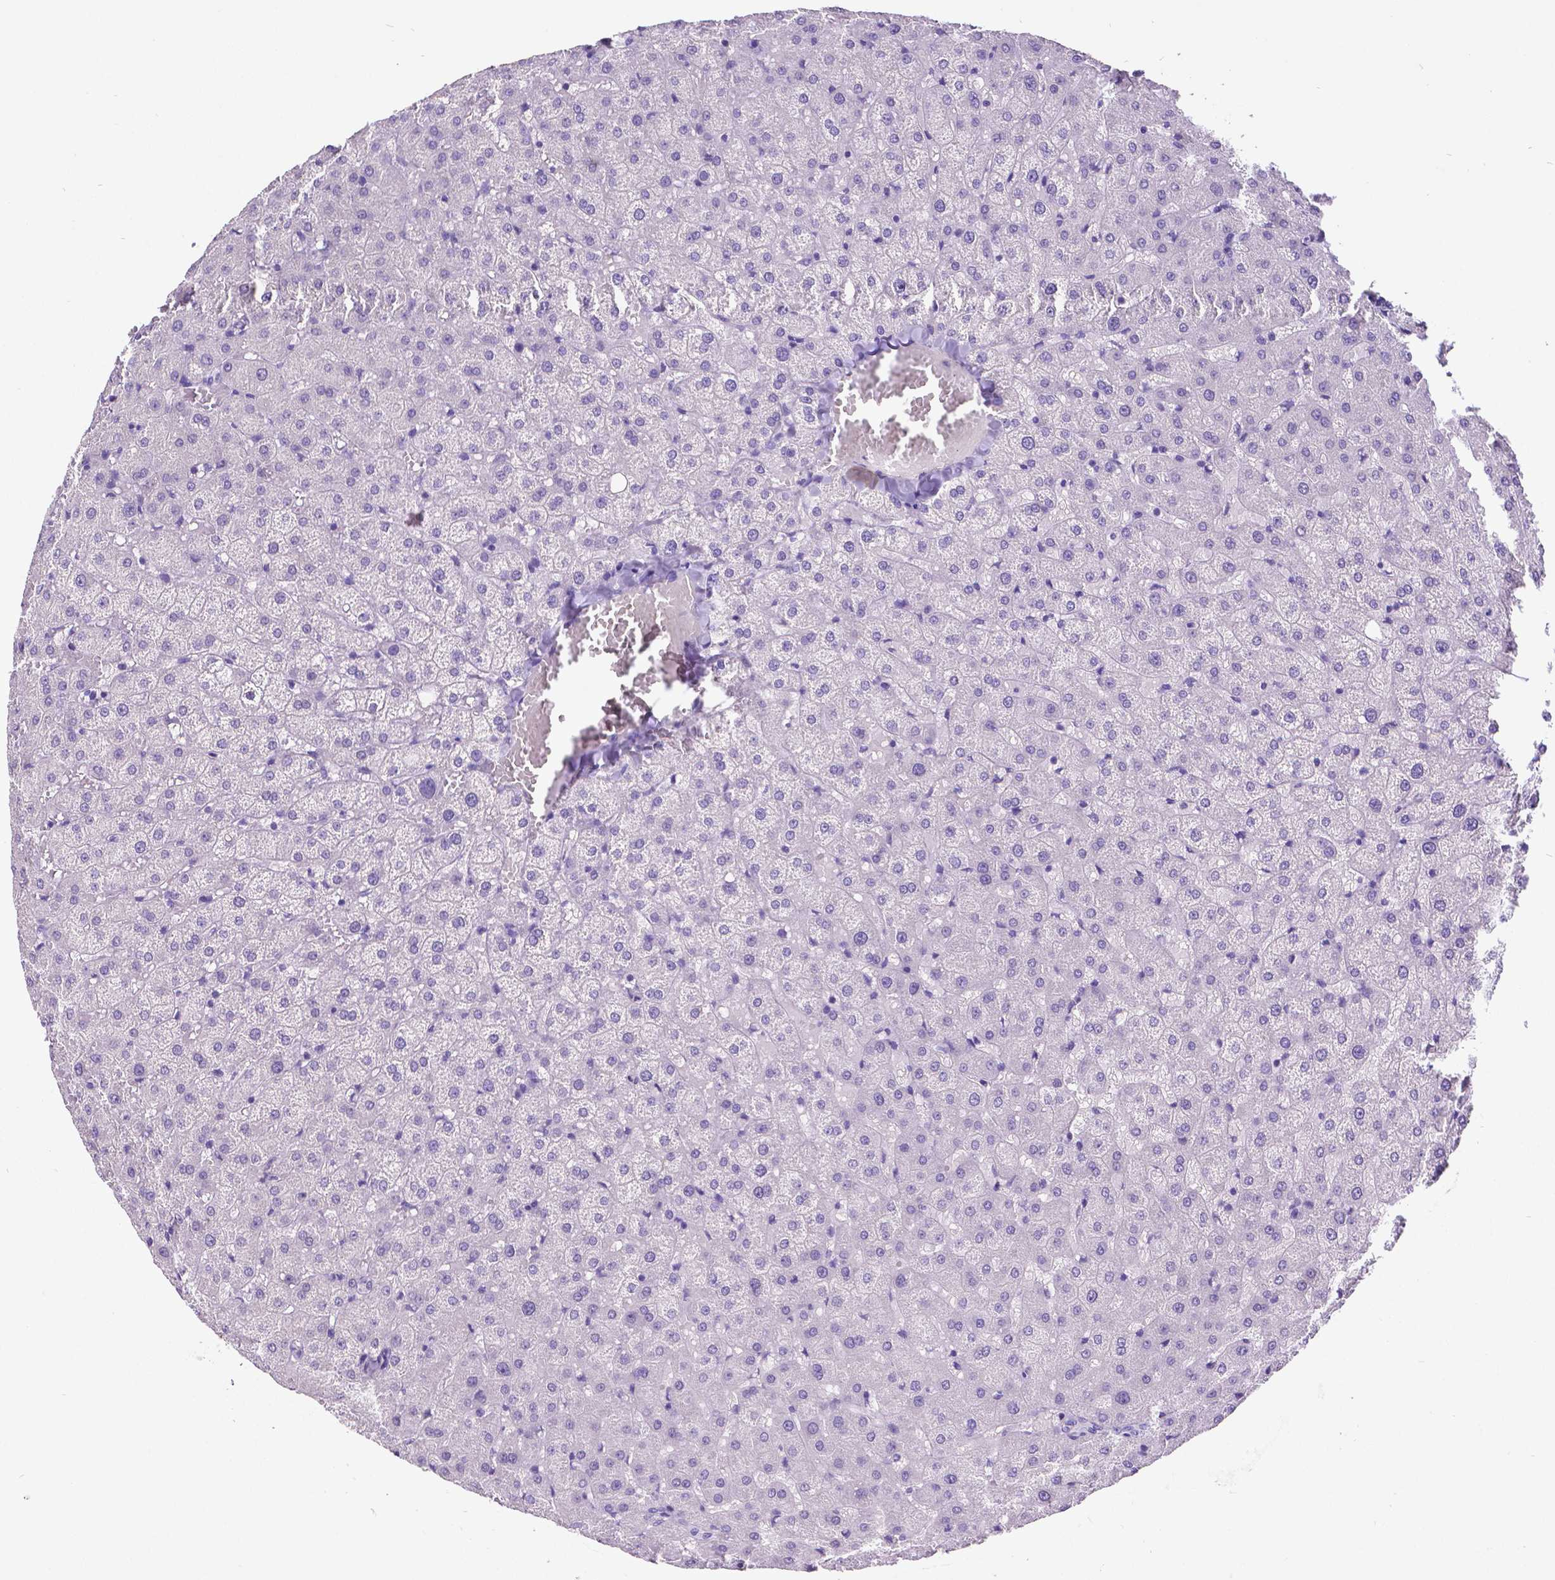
{"staining": {"intensity": "negative", "quantity": "none", "location": "none"}, "tissue": "liver", "cell_type": "Cholangiocytes", "image_type": "normal", "snomed": [{"axis": "morphology", "description": "Normal tissue, NOS"}, {"axis": "topography", "description": "Liver"}], "caption": "IHC image of benign liver stained for a protein (brown), which exhibits no expression in cholangiocytes.", "gene": "SATB2", "patient": {"sex": "female", "age": 50}}